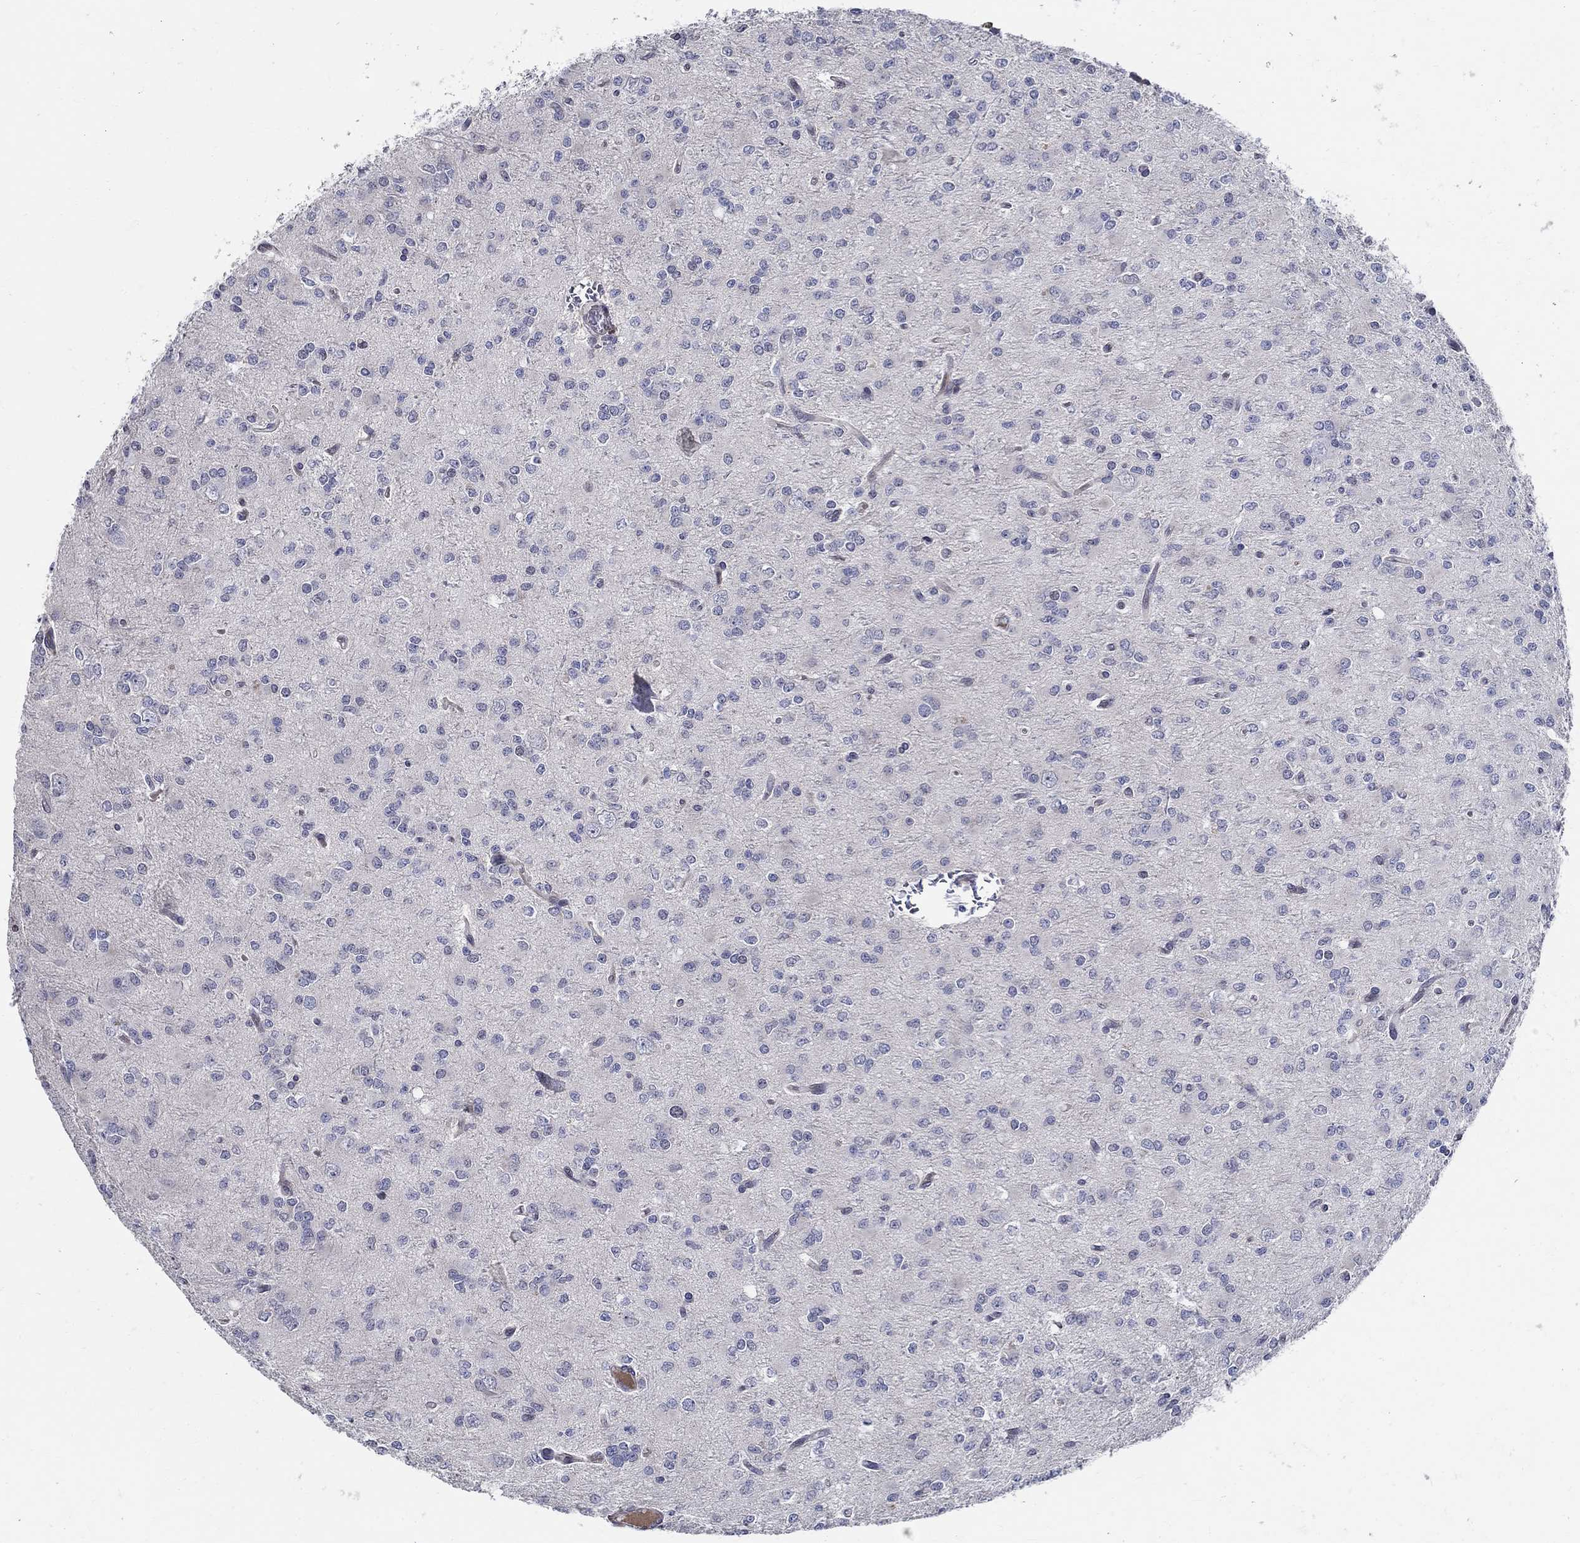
{"staining": {"intensity": "negative", "quantity": "none", "location": "none"}, "tissue": "glioma", "cell_type": "Tumor cells", "image_type": "cancer", "snomed": [{"axis": "morphology", "description": "Glioma, malignant, Low grade"}, {"axis": "topography", "description": "Brain"}], "caption": "Photomicrograph shows no significant protein positivity in tumor cells of malignant low-grade glioma. The staining was performed using DAB (3,3'-diaminobenzidine) to visualize the protein expression in brown, while the nuclei were stained in blue with hematoxylin (Magnification: 20x).", "gene": "C16orf46", "patient": {"sex": "male", "age": 27}}